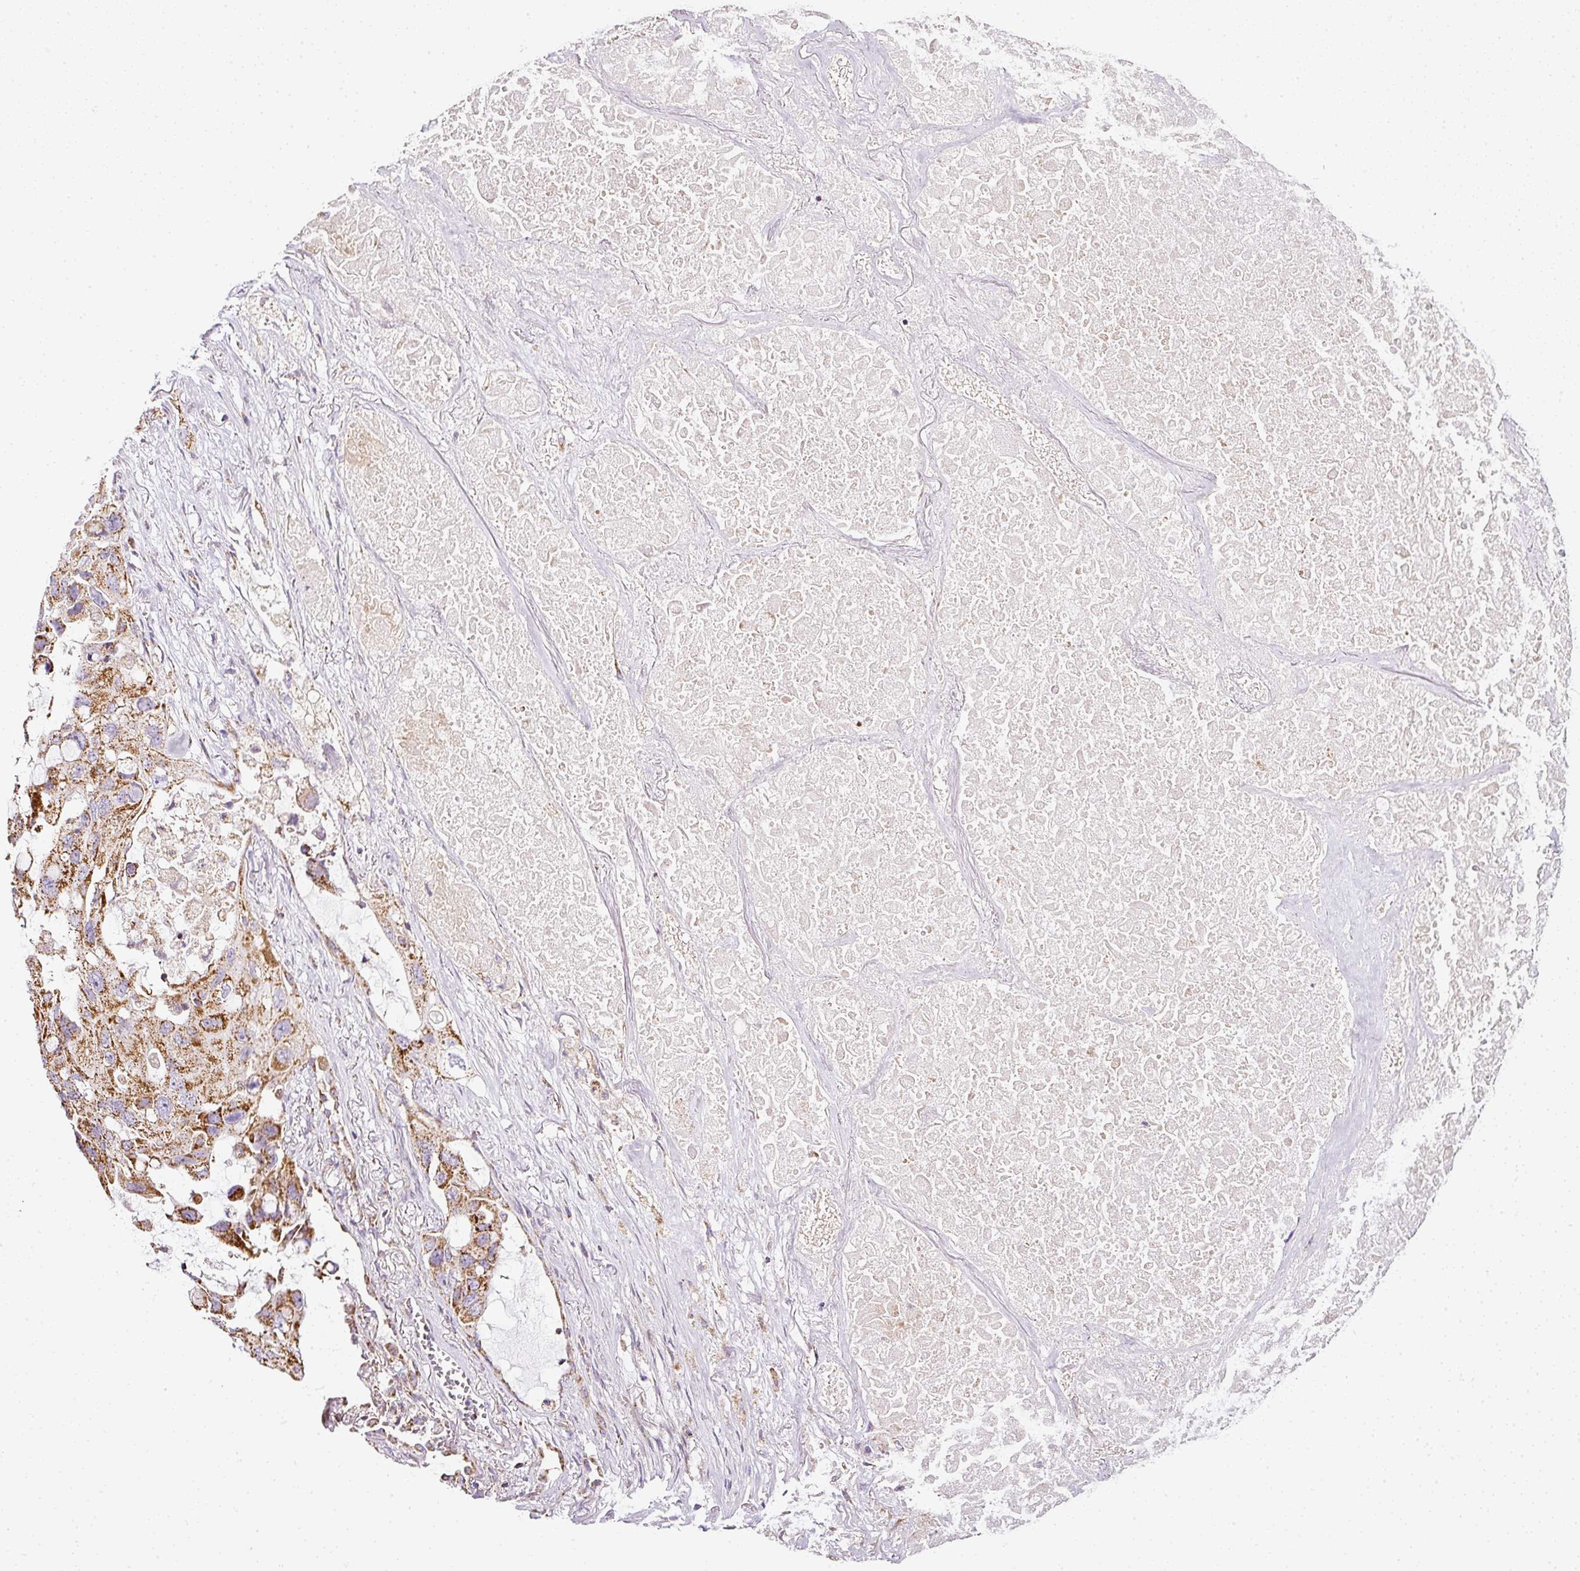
{"staining": {"intensity": "moderate", "quantity": ">75%", "location": "cytoplasmic/membranous"}, "tissue": "lung cancer", "cell_type": "Tumor cells", "image_type": "cancer", "snomed": [{"axis": "morphology", "description": "Squamous cell carcinoma, NOS"}, {"axis": "topography", "description": "Lung"}], "caption": "A brown stain highlights moderate cytoplasmic/membranous positivity of a protein in human lung cancer (squamous cell carcinoma) tumor cells.", "gene": "SDHA", "patient": {"sex": "female", "age": 73}}